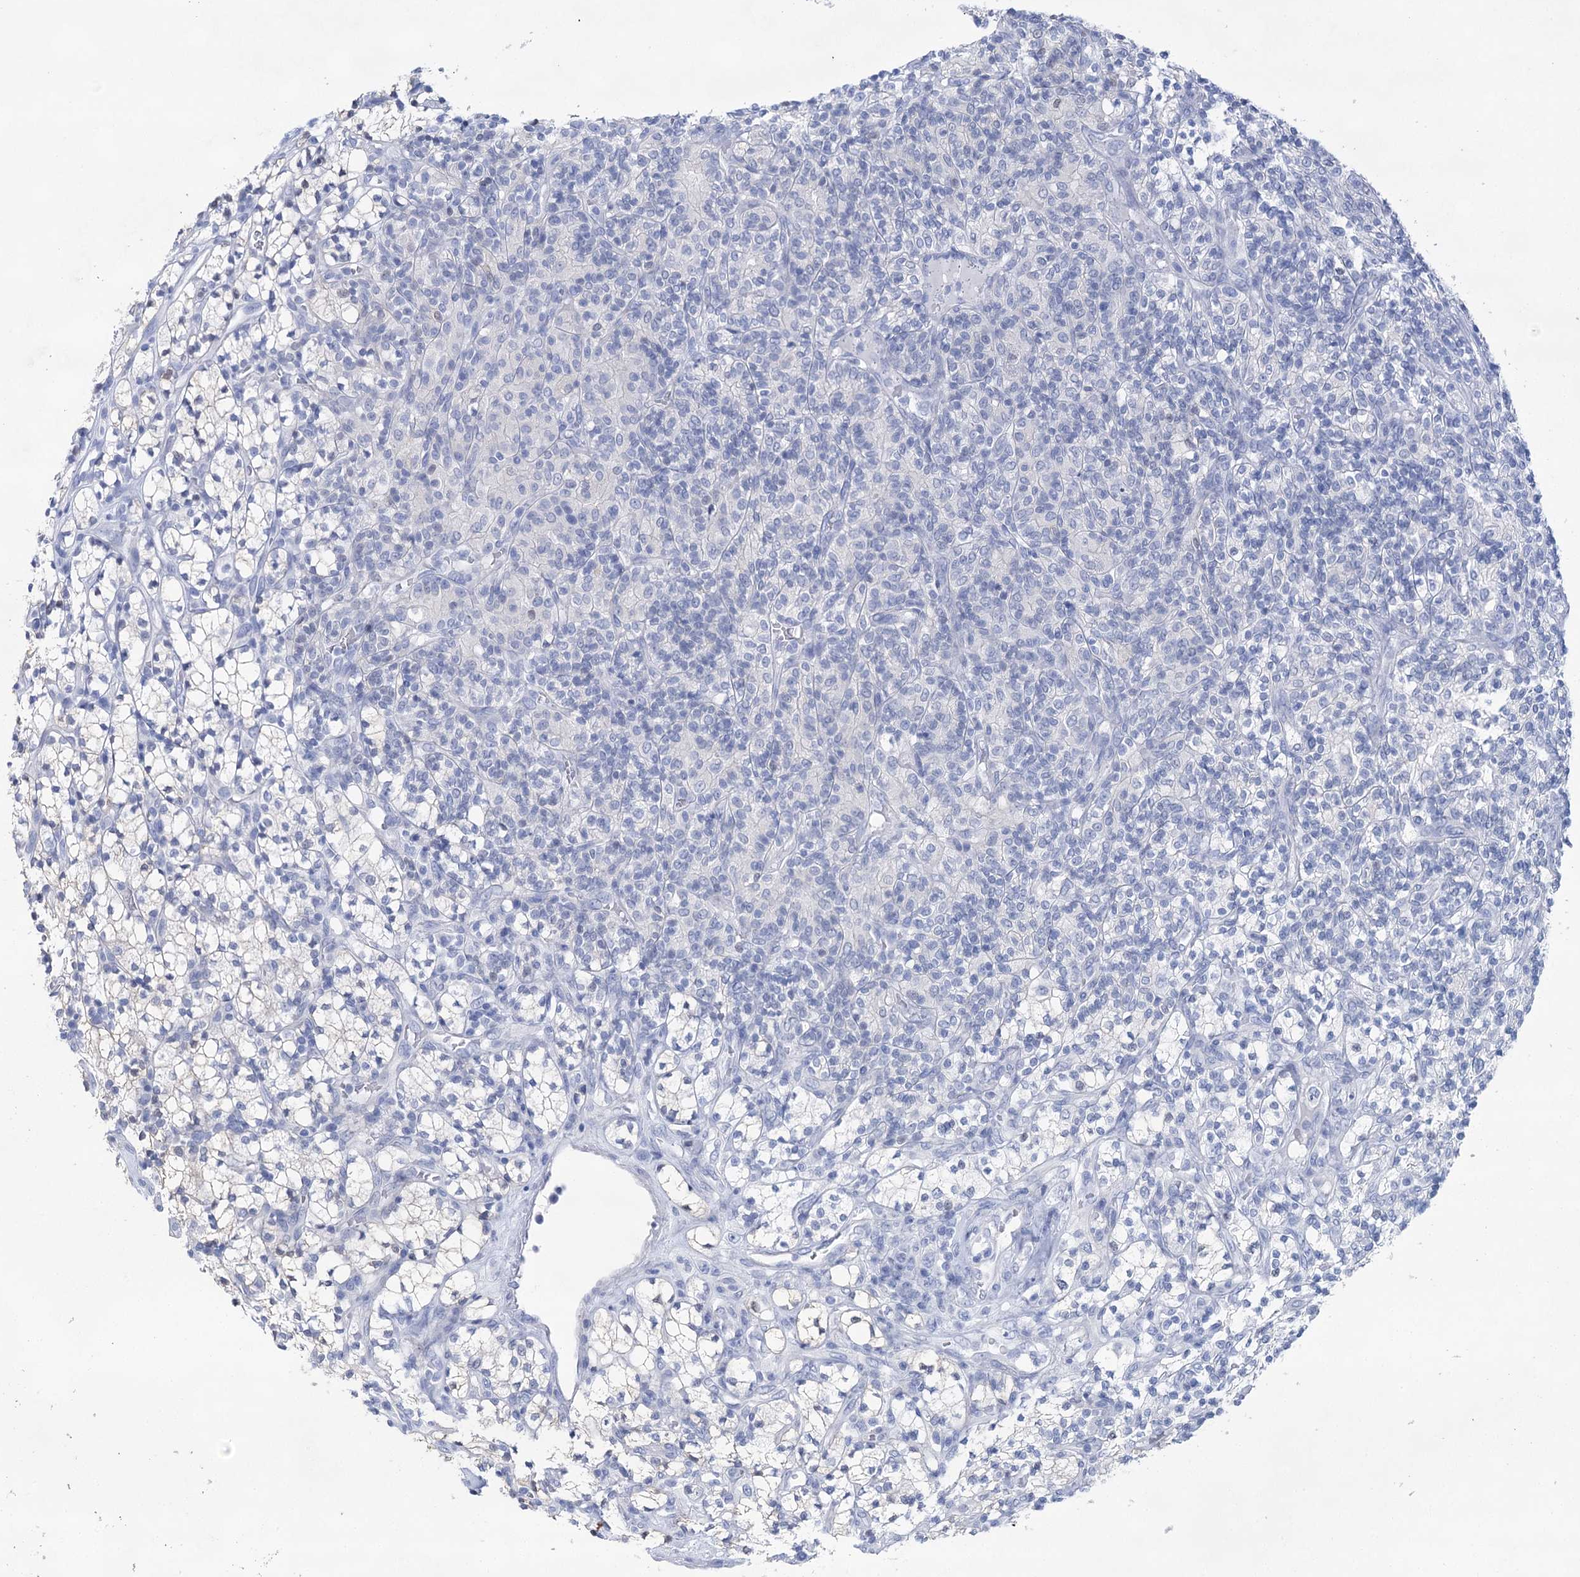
{"staining": {"intensity": "negative", "quantity": "none", "location": "none"}, "tissue": "renal cancer", "cell_type": "Tumor cells", "image_type": "cancer", "snomed": [{"axis": "morphology", "description": "Adenocarcinoma, NOS"}, {"axis": "topography", "description": "Kidney"}], "caption": "Immunohistochemical staining of renal cancer shows no significant staining in tumor cells. Nuclei are stained in blue.", "gene": "LALBA", "patient": {"sex": "male", "age": 77}}